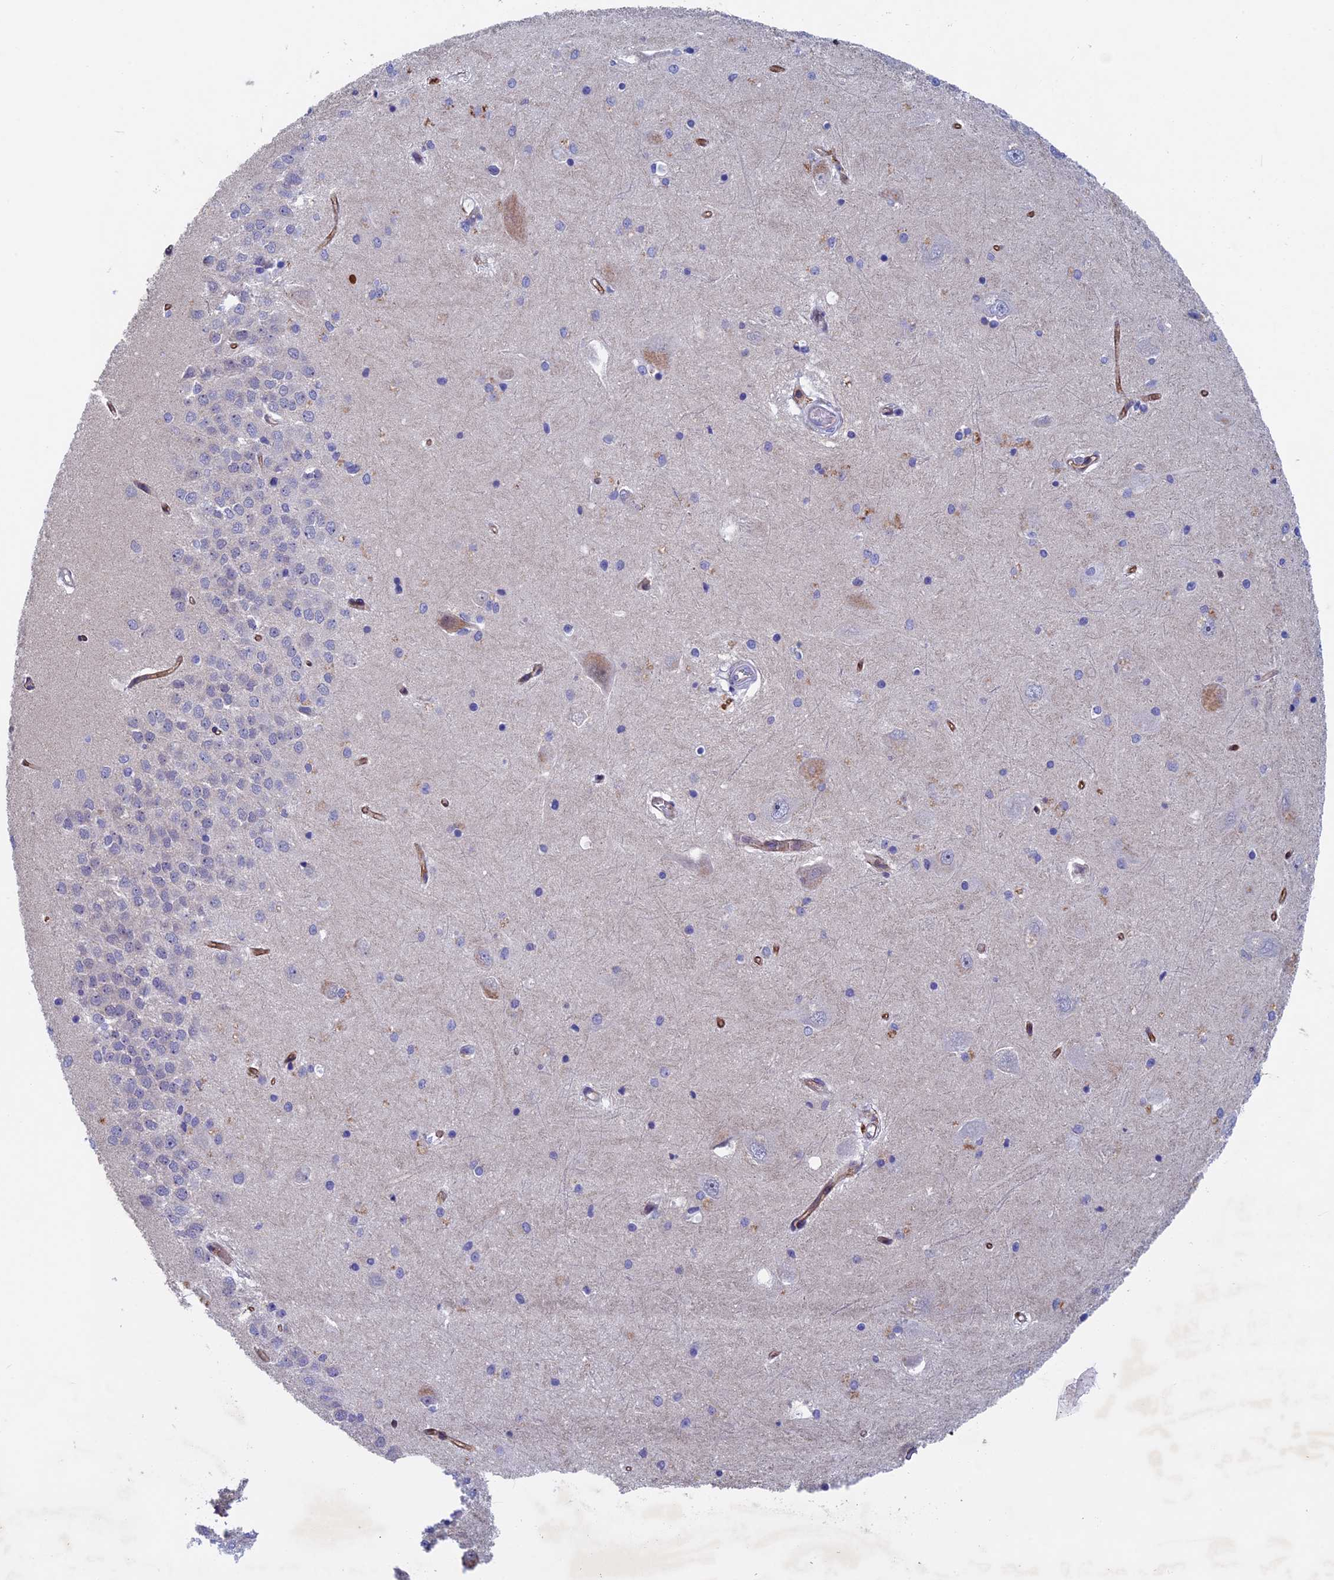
{"staining": {"intensity": "negative", "quantity": "none", "location": "none"}, "tissue": "hippocampus", "cell_type": "Glial cells", "image_type": "normal", "snomed": [{"axis": "morphology", "description": "Normal tissue, NOS"}, {"axis": "topography", "description": "Hippocampus"}], "caption": "DAB (3,3'-diaminobenzidine) immunohistochemical staining of benign human hippocampus demonstrates no significant expression in glial cells.", "gene": "INSYN1", "patient": {"sex": "male", "age": 45}}